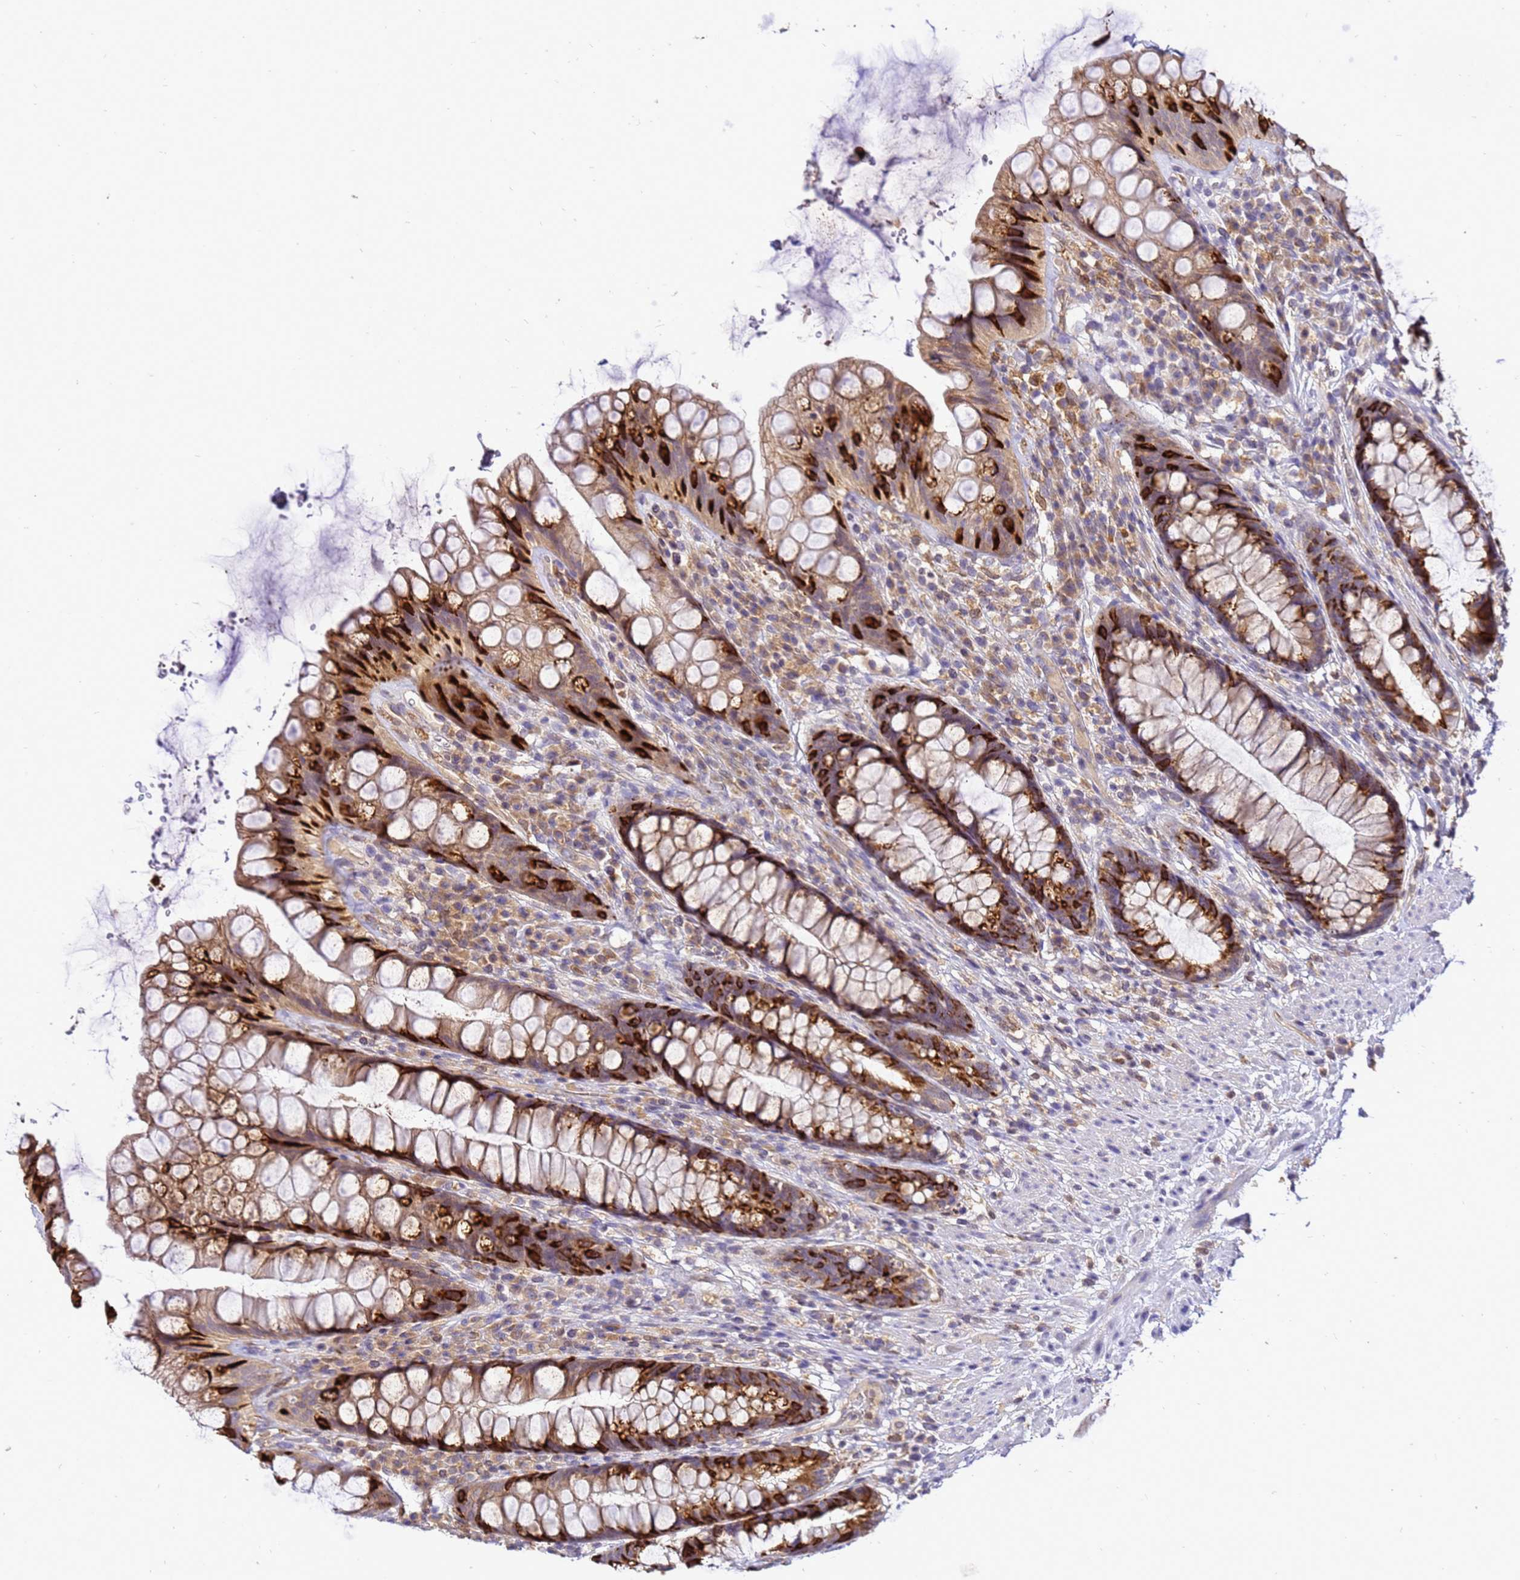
{"staining": {"intensity": "strong", "quantity": "25%-75%", "location": "cytoplasmic/membranous"}, "tissue": "rectum", "cell_type": "Glandular cells", "image_type": "normal", "snomed": [{"axis": "morphology", "description": "Normal tissue, NOS"}, {"axis": "topography", "description": "Rectum"}], "caption": "Glandular cells exhibit strong cytoplasmic/membranous staining in about 25%-75% of cells in benign rectum.", "gene": "ADPGK", "patient": {"sex": "male", "age": 74}}